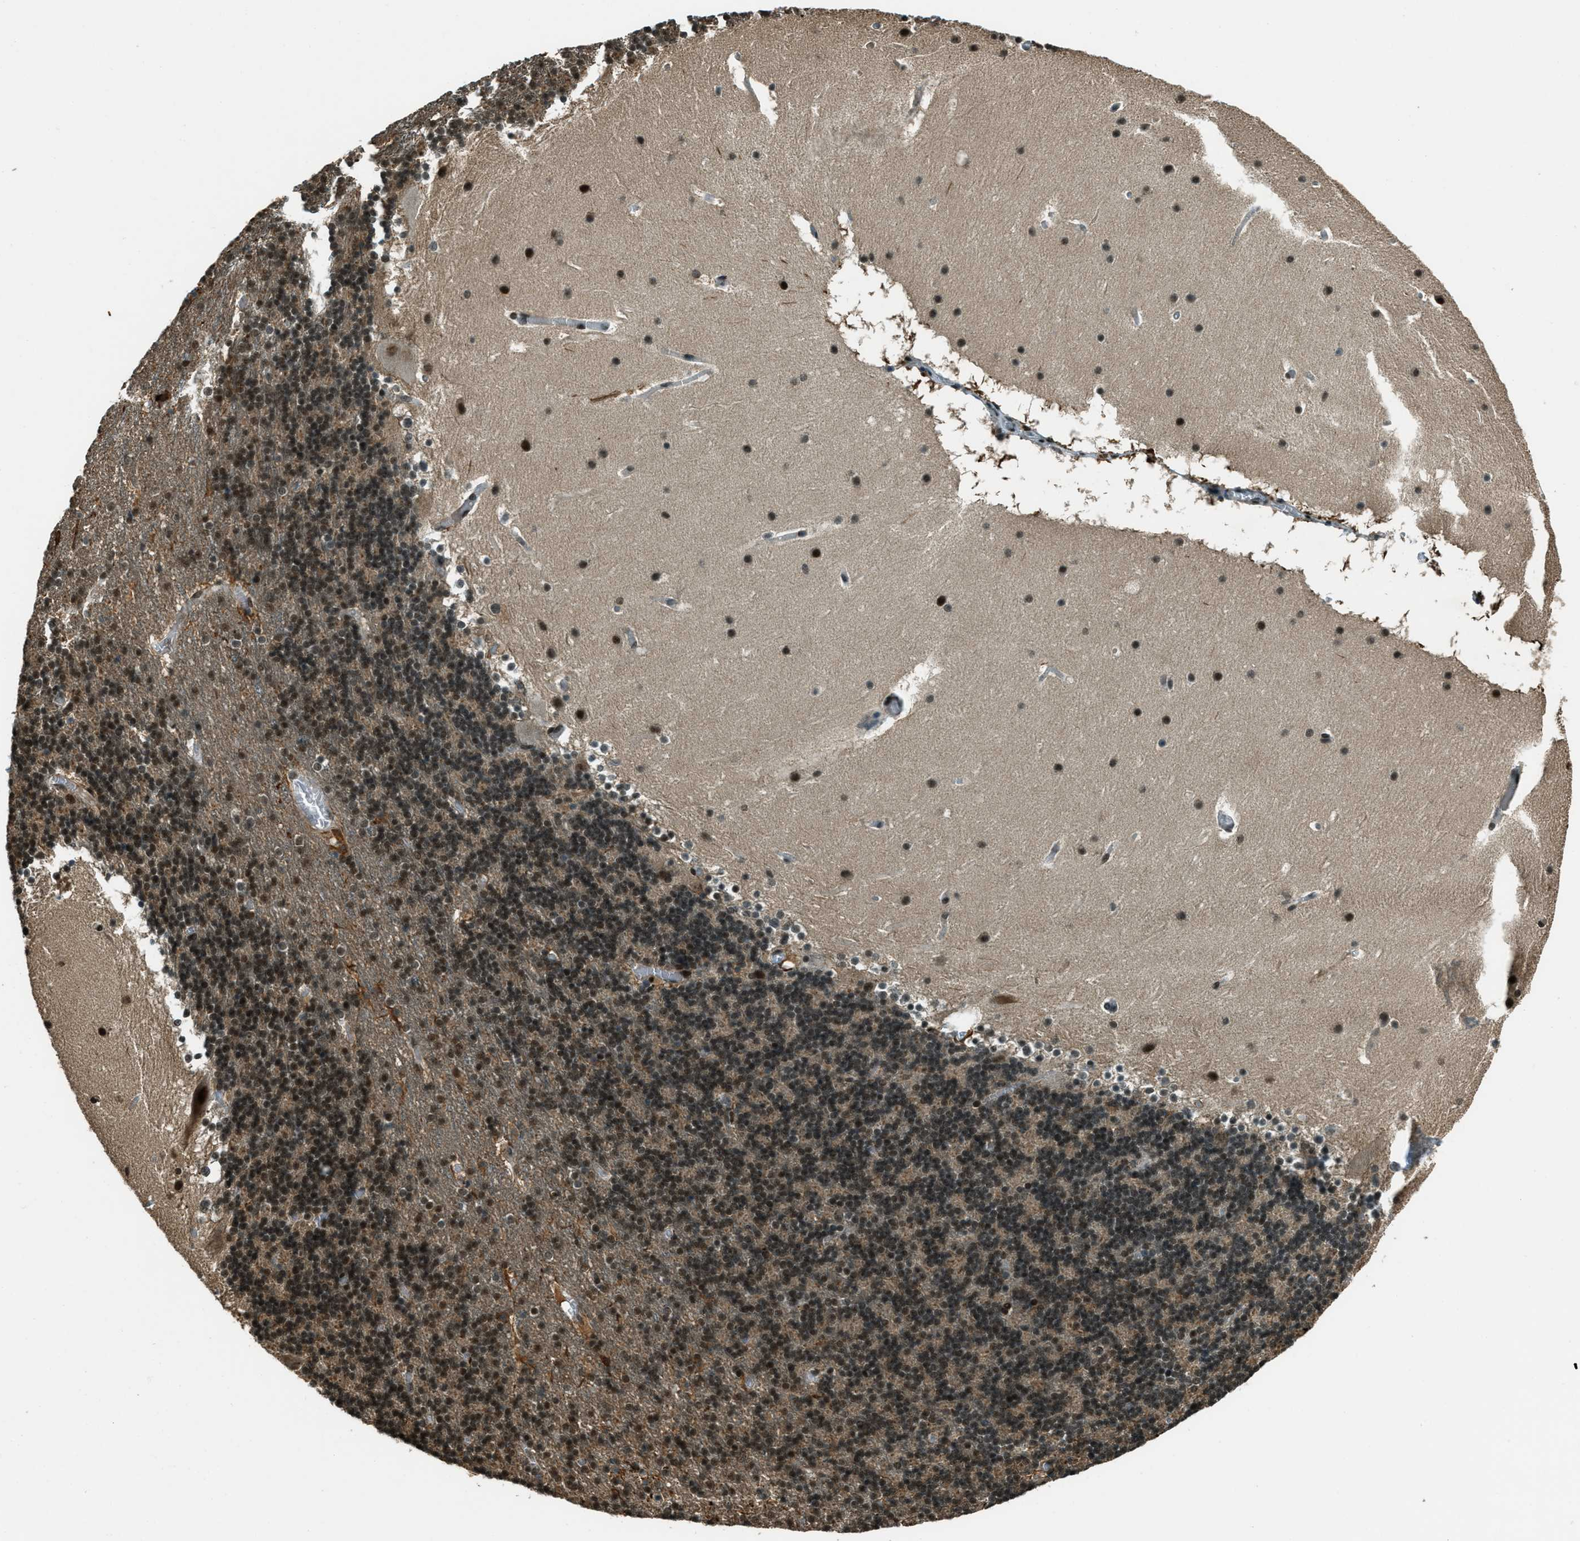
{"staining": {"intensity": "strong", "quantity": ">75%", "location": "nuclear"}, "tissue": "cerebellum", "cell_type": "Cells in granular layer", "image_type": "normal", "snomed": [{"axis": "morphology", "description": "Normal tissue, NOS"}, {"axis": "topography", "description": "Cerebellum"}], "caption": "Immunohistochemistry histopathology image of normal cerebellum: human cerebellum stained using IHC exhibits high levels of strong protein expression localized specifically in the nuclear of cells in granular layer, appearing as a nuclear brown color.", "gene": "TARDBP", "patient": {"sex": "male", "age": 45}}